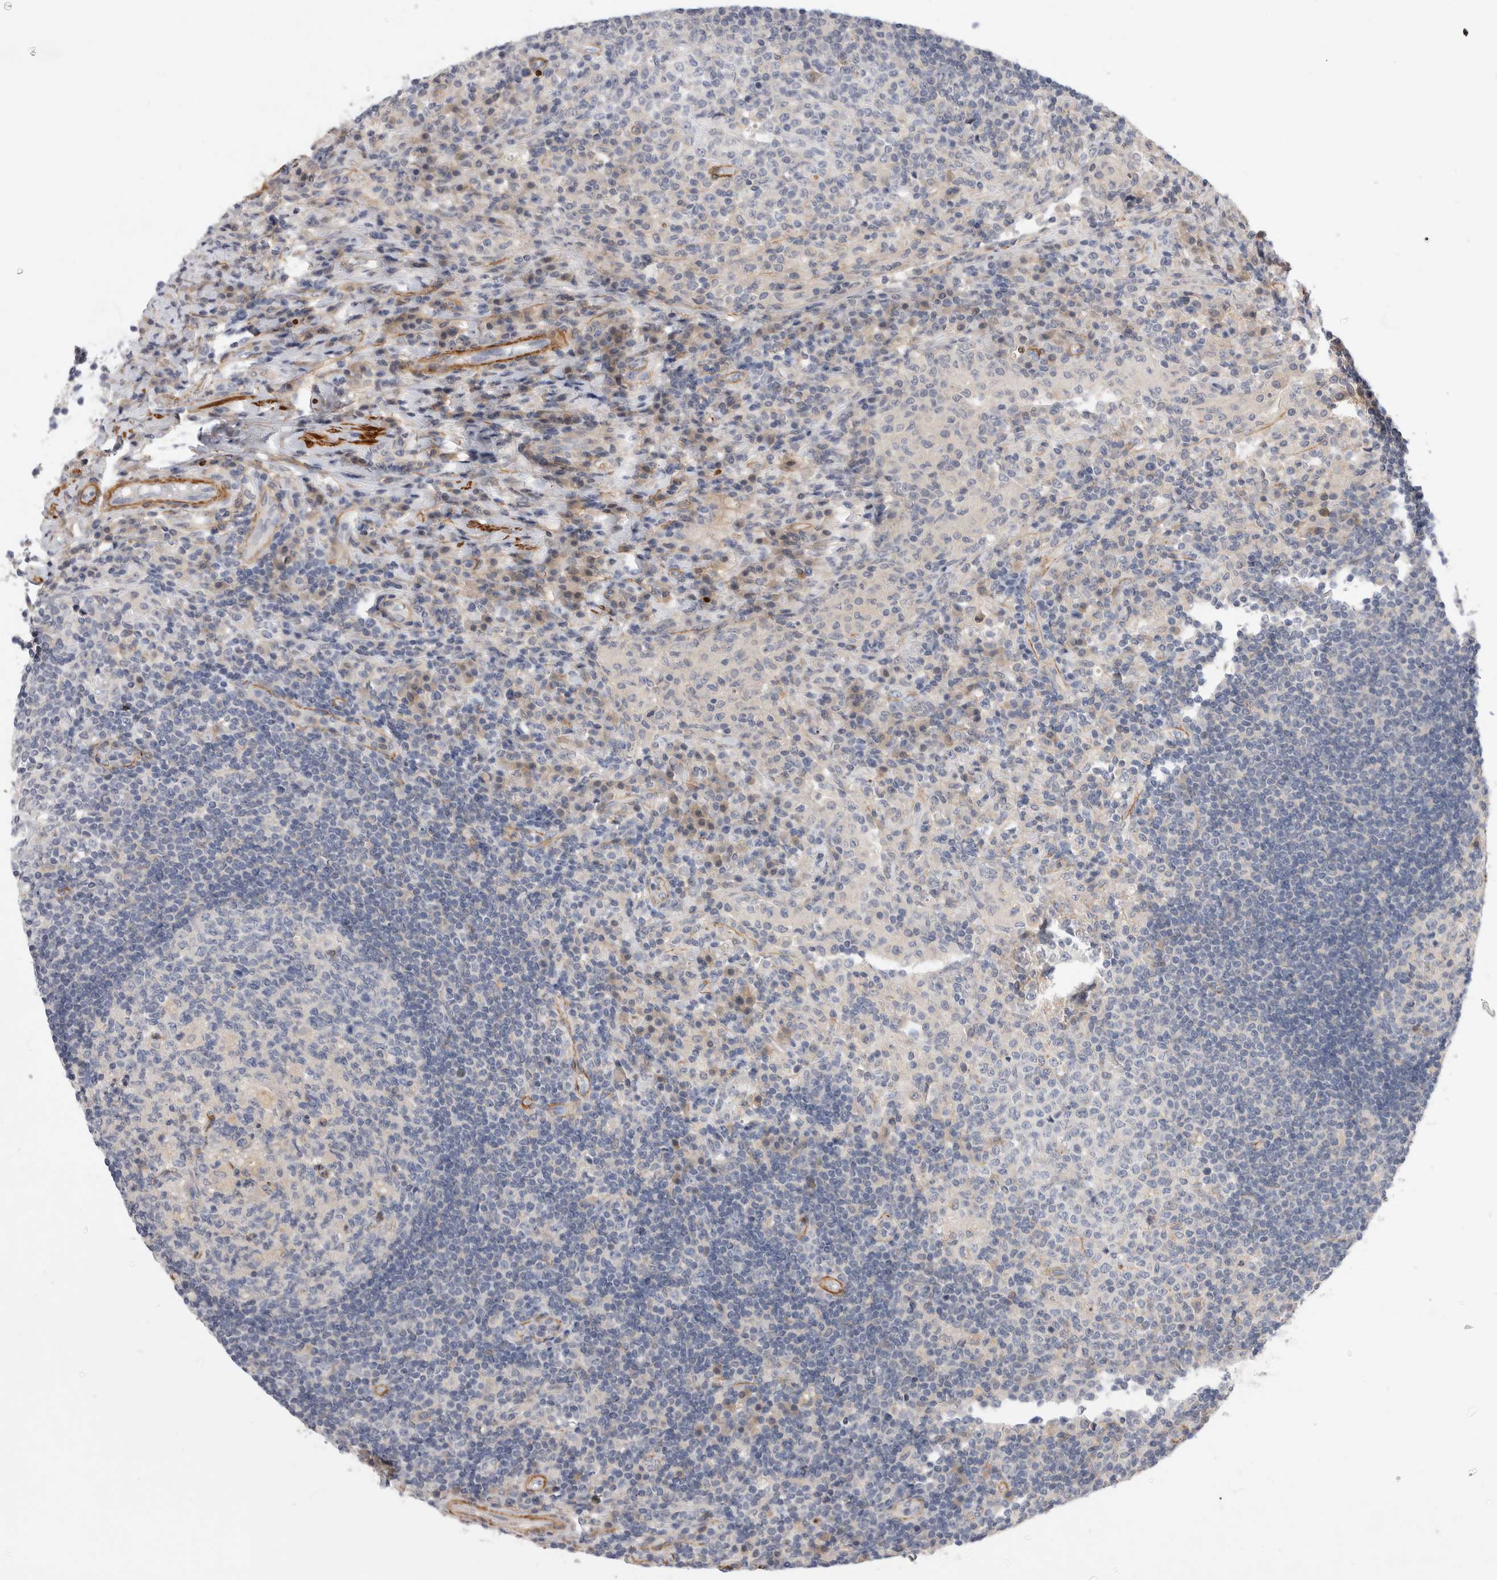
{"staining": {"intensity": "negative", "quantity": "none", "location": "none"}, "tissue": "lymph node", "cell_type": "Germinal center cells", "image_type": "normal", "snomed": [{"axis": "morphology", "description": "Normal tissue, NOS"}, {"axis": "topography", "description": "Lymph node"}], "caption": "Immunohistochemistry (IHC) histopathology image of benign lymph node: lymph node stained with DAB shows no significant protein positivity in germinal center cells.", "gene": "PGM1", "patient": {"sex": "female", "age": 53}}